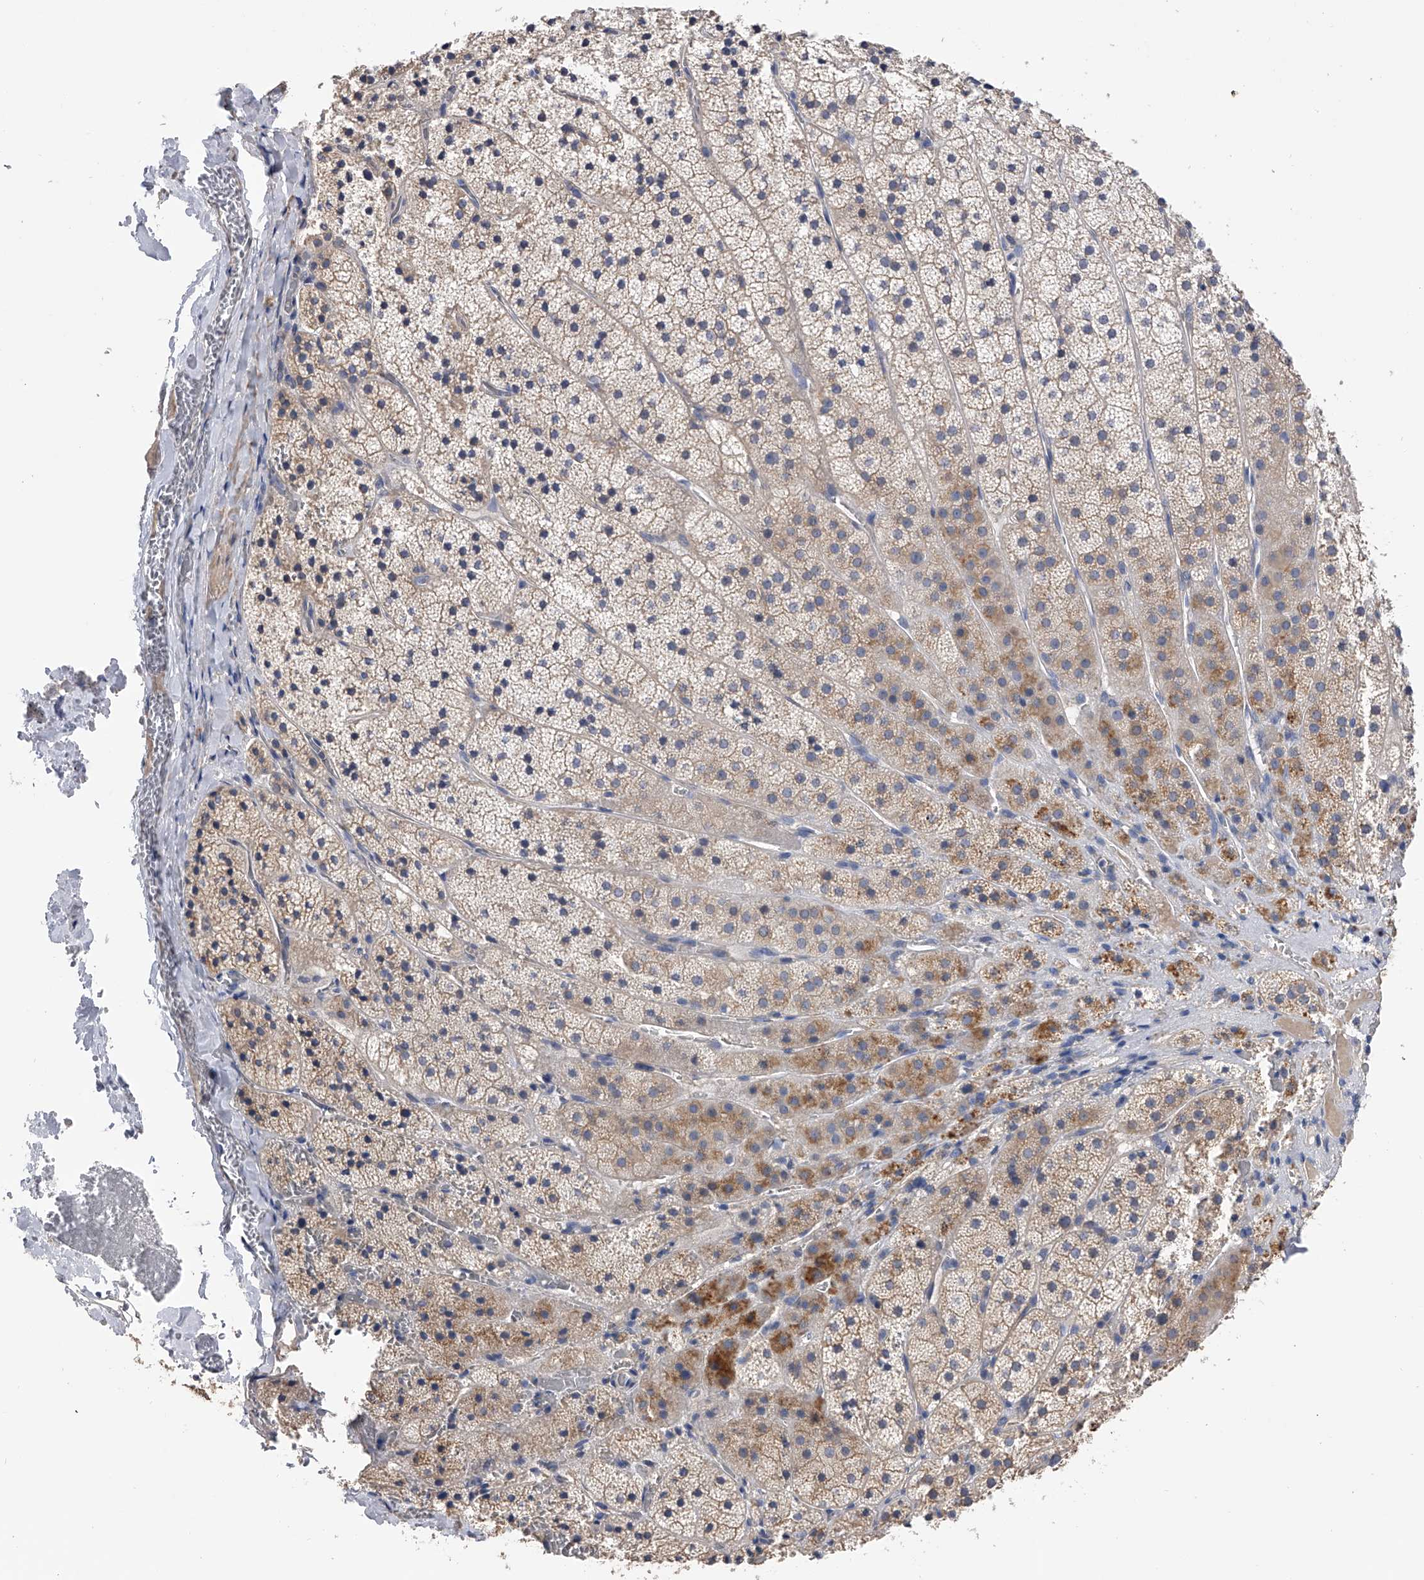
{"staining": {"intensity": "weak", "quantity": ">75%", "location": "cytoplasmic/membranous"}, "tissue": "adrenal gland", "cell_type": "Glandular cells", "image_type": "normal", "snomed": [{"axis": "morphology", "description": "Normal tissue, NOS"}, {"axis": "topography", "description": "Adrenal gland"}], "caption": "A high-resolution image shows immunohistochemistry (IHC) staining of benign adrenal gland, which reveals weak cytoplasmic/membranous staining in about >75% of glandular cells. The staining is performed using DAB brown chromogen to label protein expression. The nuclei are counter-stained blue using hematoxylin.", "gene": "CFAP298", "patient": {"sex": "female", "age": 44}}